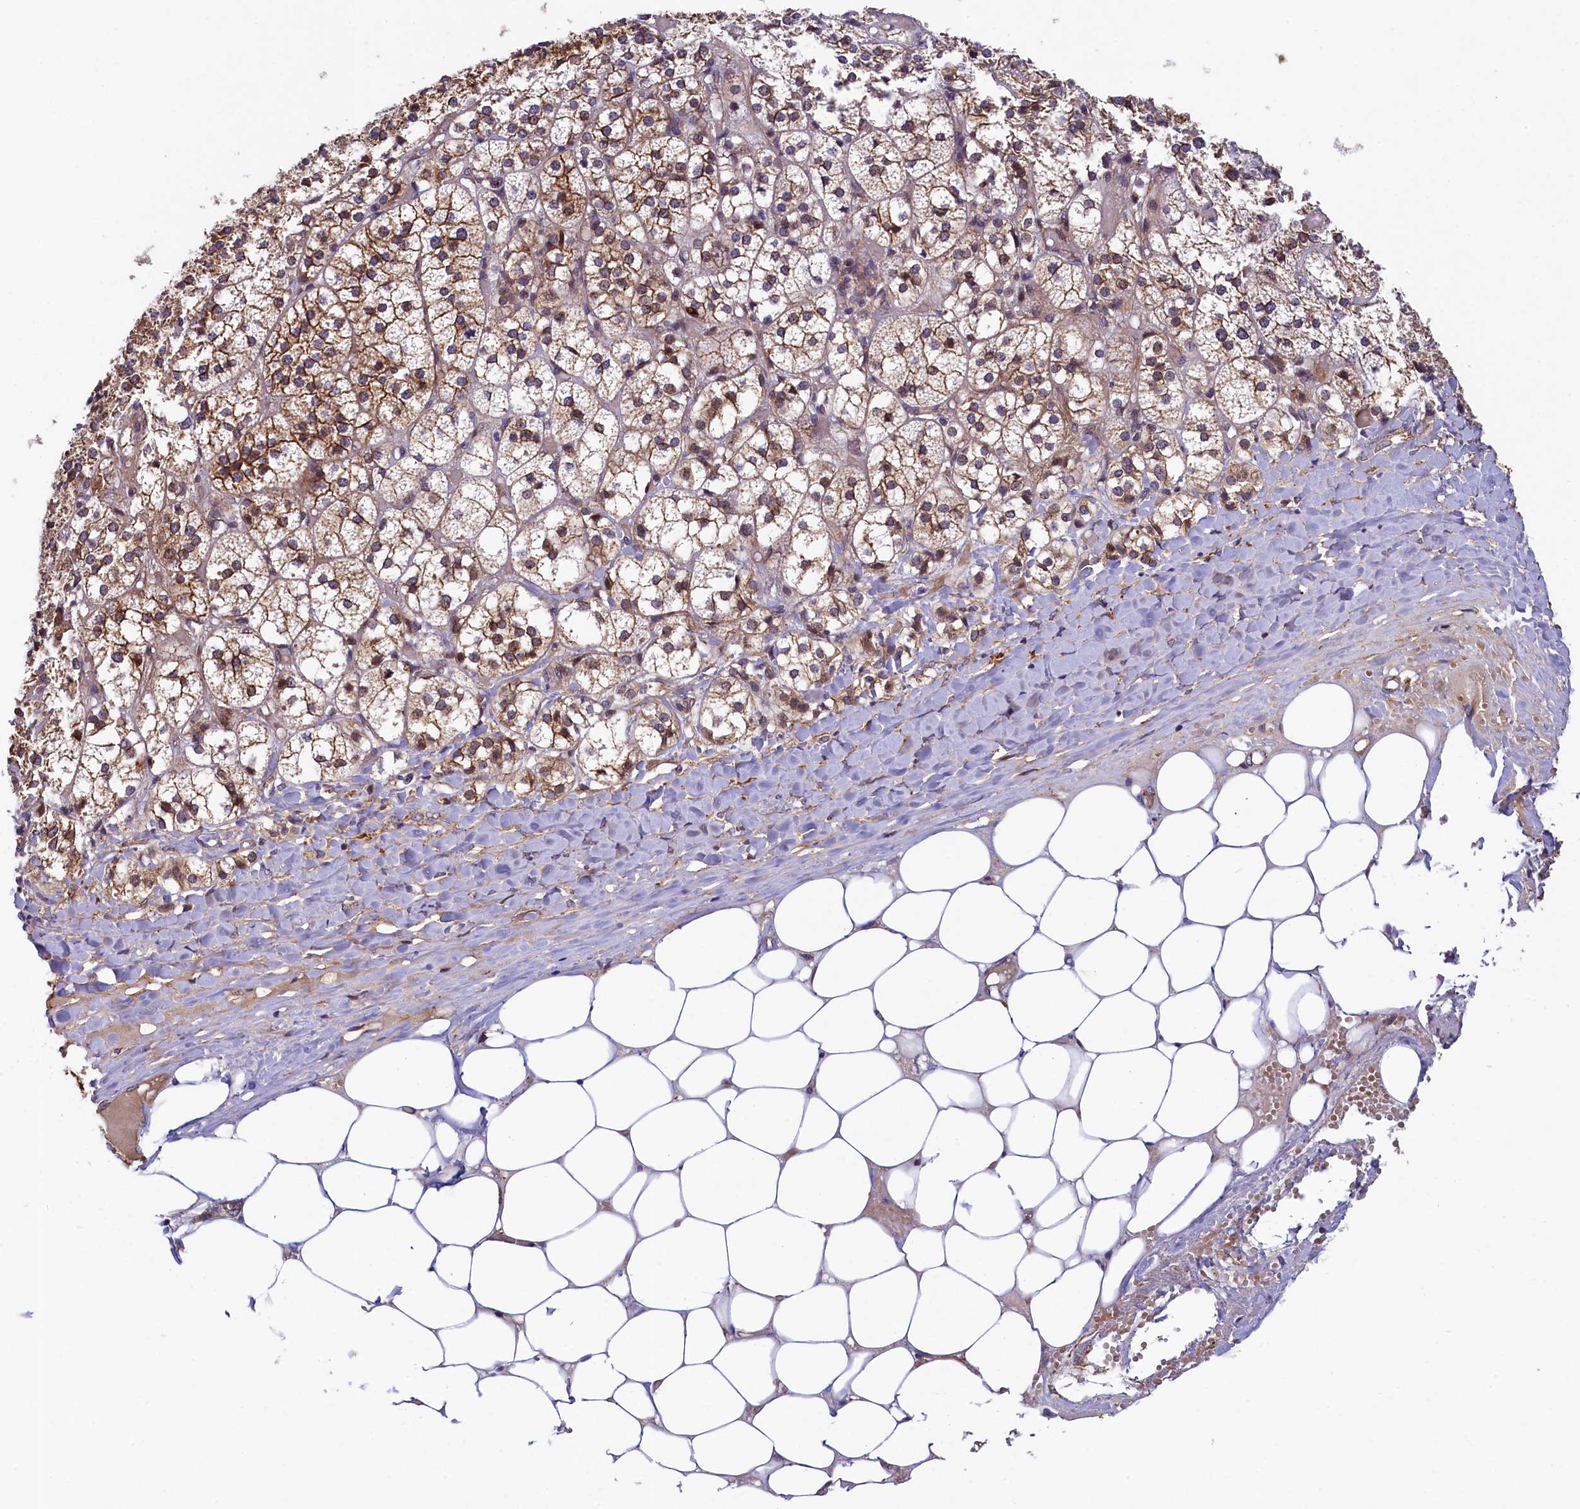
{"staining": {"intensity": "moderate", "quantity": ">75%", "location": "cytoplasmic/membranous,nuclear"}, "tissue": "adrenal gland", "cell_type": "Glandular cells", "image_type": "normal", "snomed": [{"axis": "morphology", "description": "Normal tissue, NOS"}, {"axis": "topography", "description": "Adrenal gland"}], "caption": "Immunohistochemical staining of benign human adrenal gland reveals moderate cytoplasmic/membranous,nuclear protein expression in about >75% of glandular cells. (brown staining indicates protein expression, while blue staining denotes nuclei).", "gene": "ARL14EP", "patient": {"sex": "female", "age": 61}}